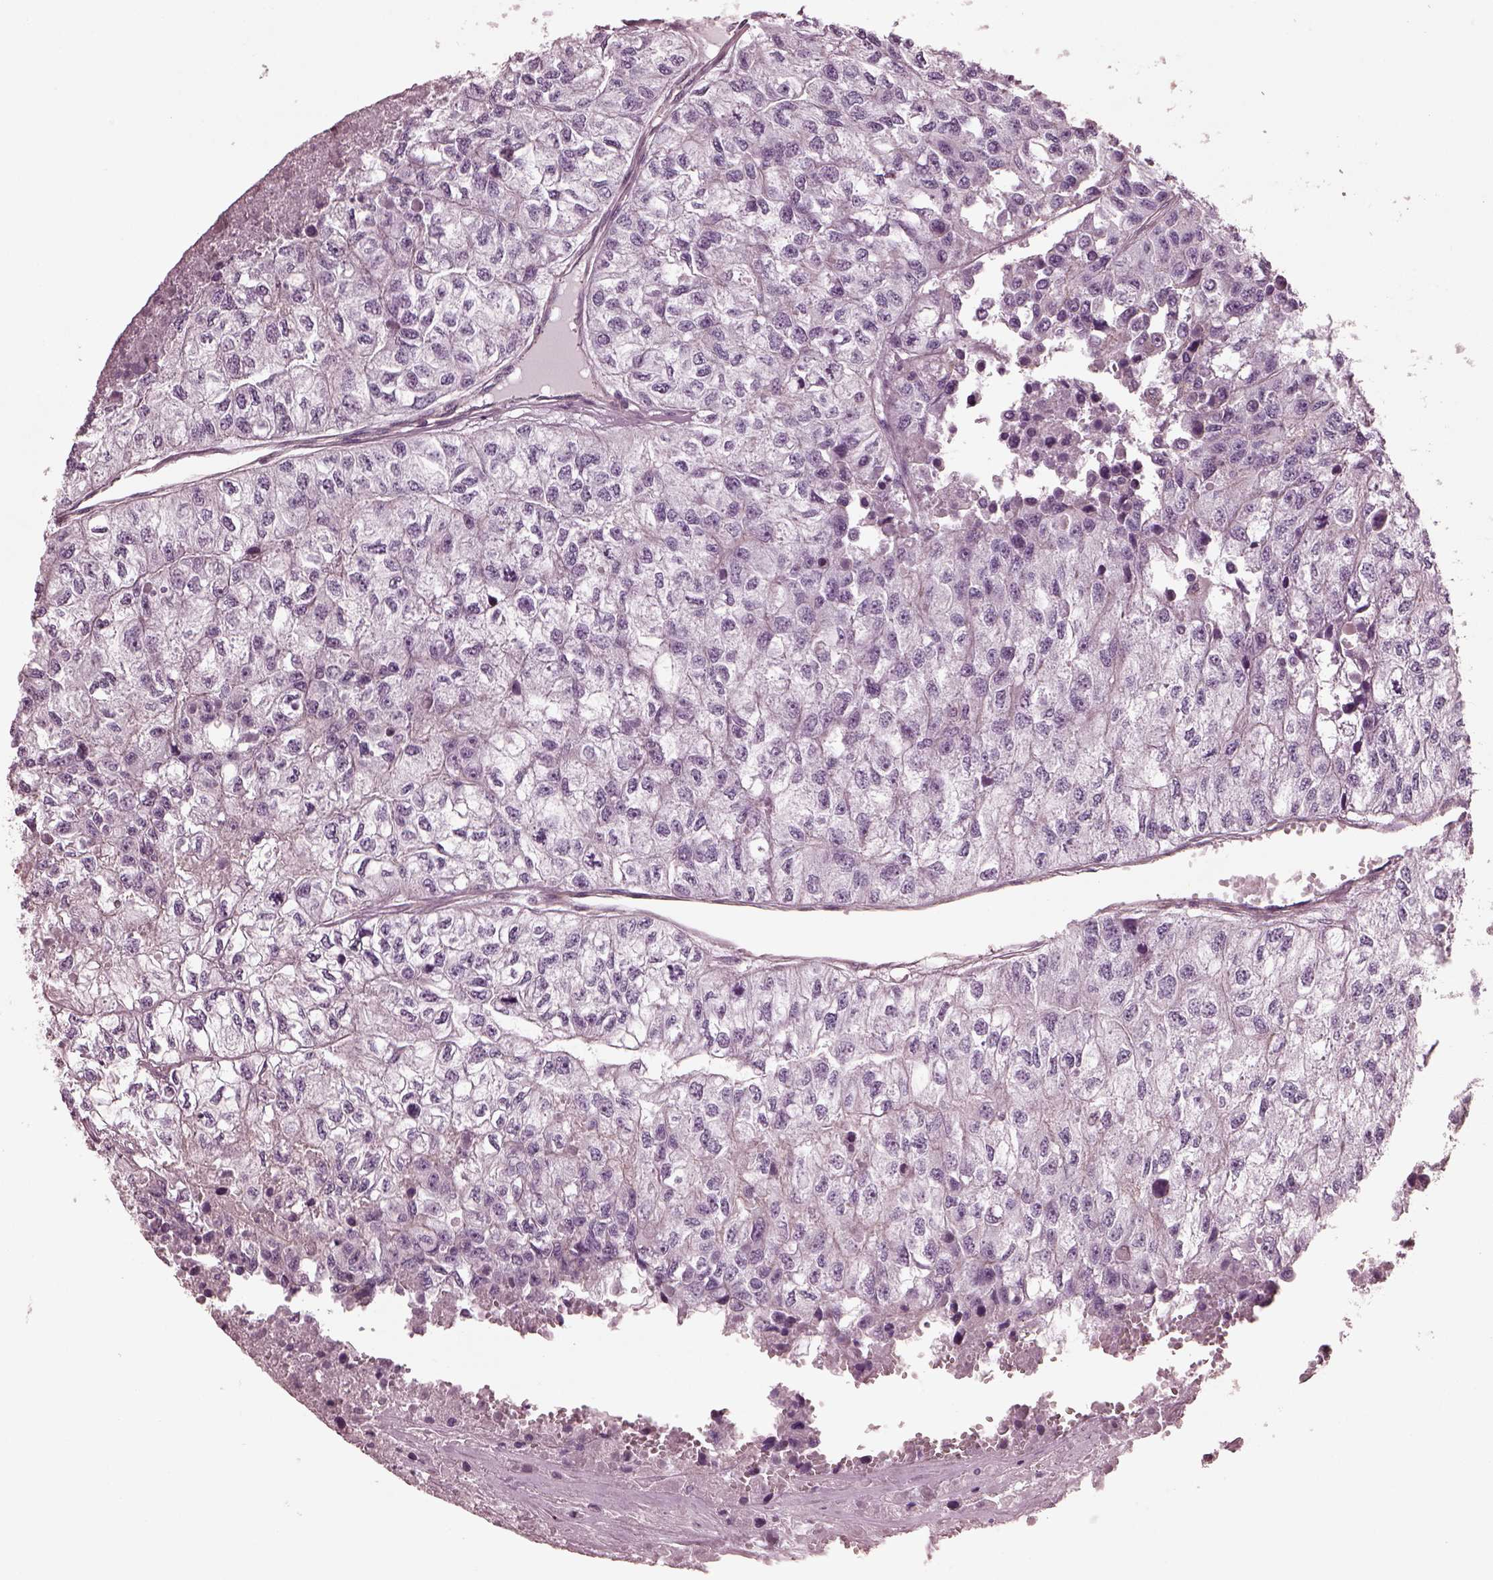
{"staining": {"intensity": "negative", "quantity": "none", "location": "none"}, "tissue": "renal cancer", "cell_type": "Tumor cells", "image_type": "cancer", "snomed": [{"axis": "morphology", "description": "Adenocarcinoma, NOS"}, {"axis": "topography", "description": "Kidney"}], "caption": "This is an immunohistochemistry (IHC) photomicrograph of human renal cancer (adenocarcinoma). There is no staining in tumor cells.", "gene": "ODAD1", "patient": {"sex": "male", "age": 56}}